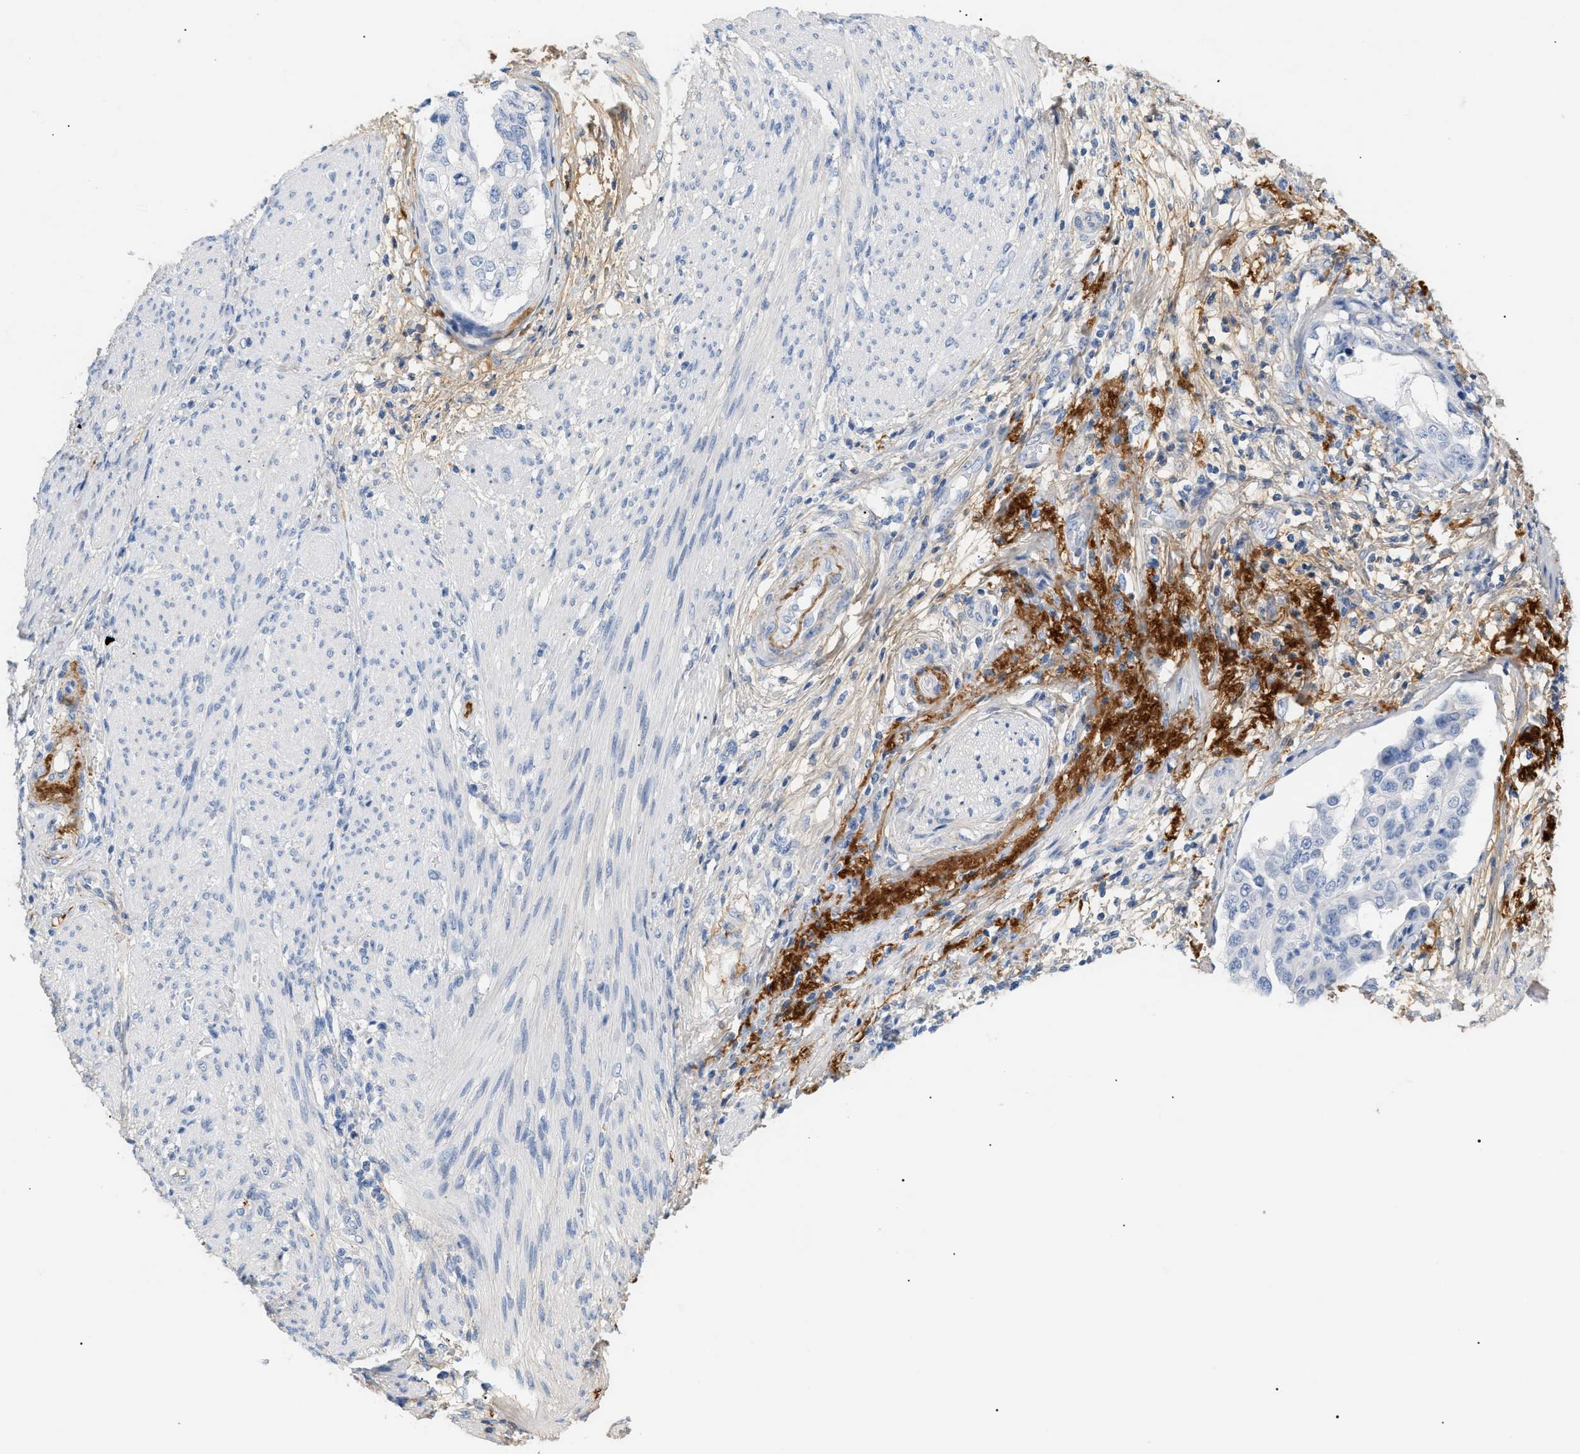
{"staining": {"intensity": "negative", "quantity": "none", "location": "none"}, "tissue": "endometrial cancer", "cell_type": "Tumor cells", "image_type": "cancer", "snomed": [{"axis": "morphology", "description": "Adenocarcinoma, NOS"}, {"axis": "topography", "description": "Endometrium"}], "caption": "A micrograph of human endometrial adenocarcinoma is negative for staining in tumor cells.", "gene": "CFH", "patient": {"sex": "female", "age": 85}}